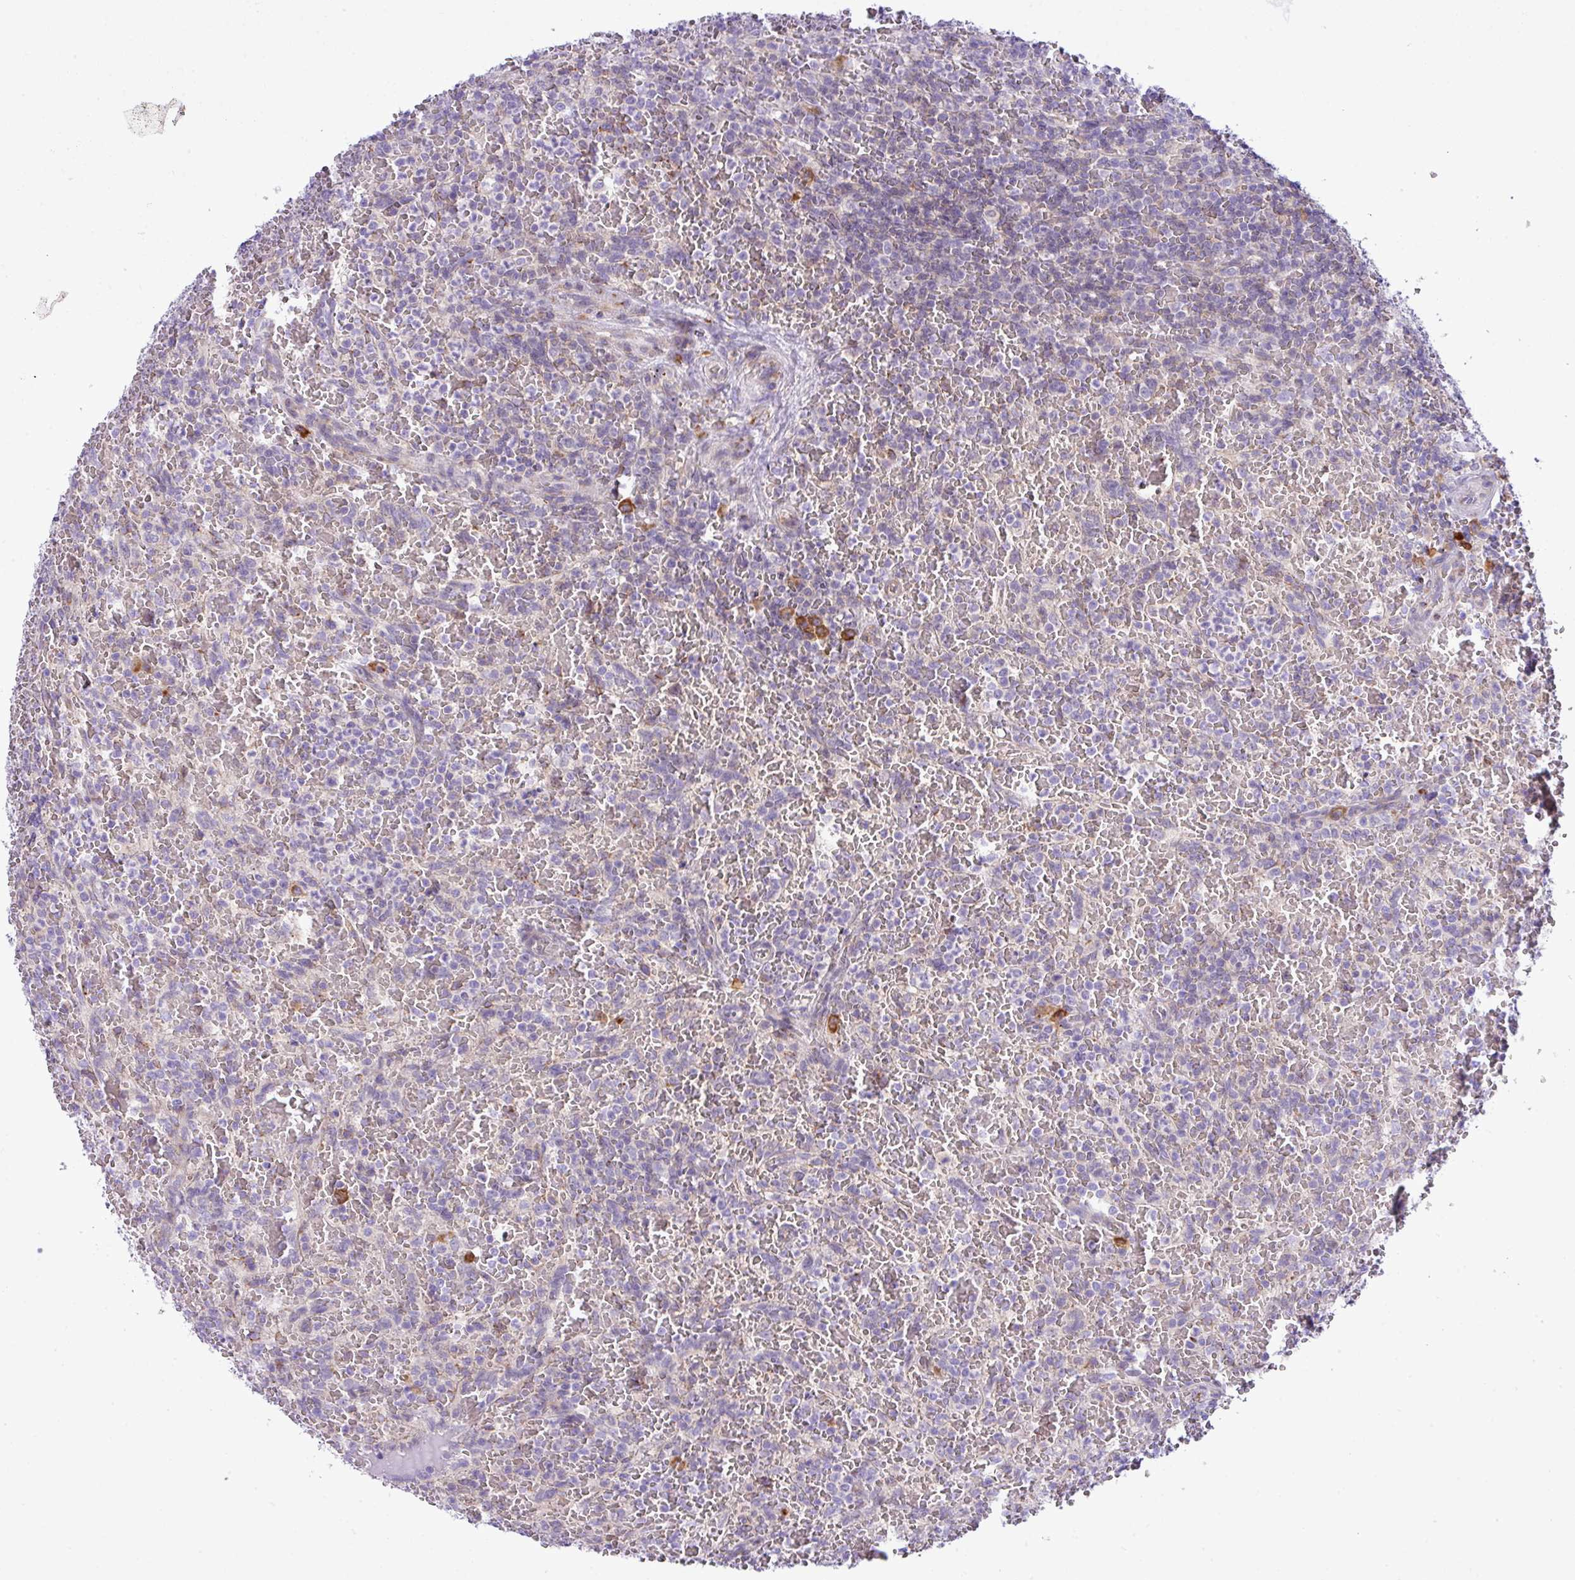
{"staining": {"intensity": "negative", "quantity": "none", "location": "none"}, "tissue": "lymphoma", "cell_type": "Tumor cells", "image_type": "cancer", "snomed": [{"axis": "morphology", "description": "Malignant lymphoma, non-Hodgkin's type, Low grade"}, {"axis": "topography", "description": "Spleen"}], "caption": "Histopathology image shows no significant protein staining in tumor cells of lymphoma. The staining is performed using DAB brown chromogen with nuclei counter-stained in using hematoxylin.", "gene": "CFAP97", "patient": {"sex": "female", "age": 64}}